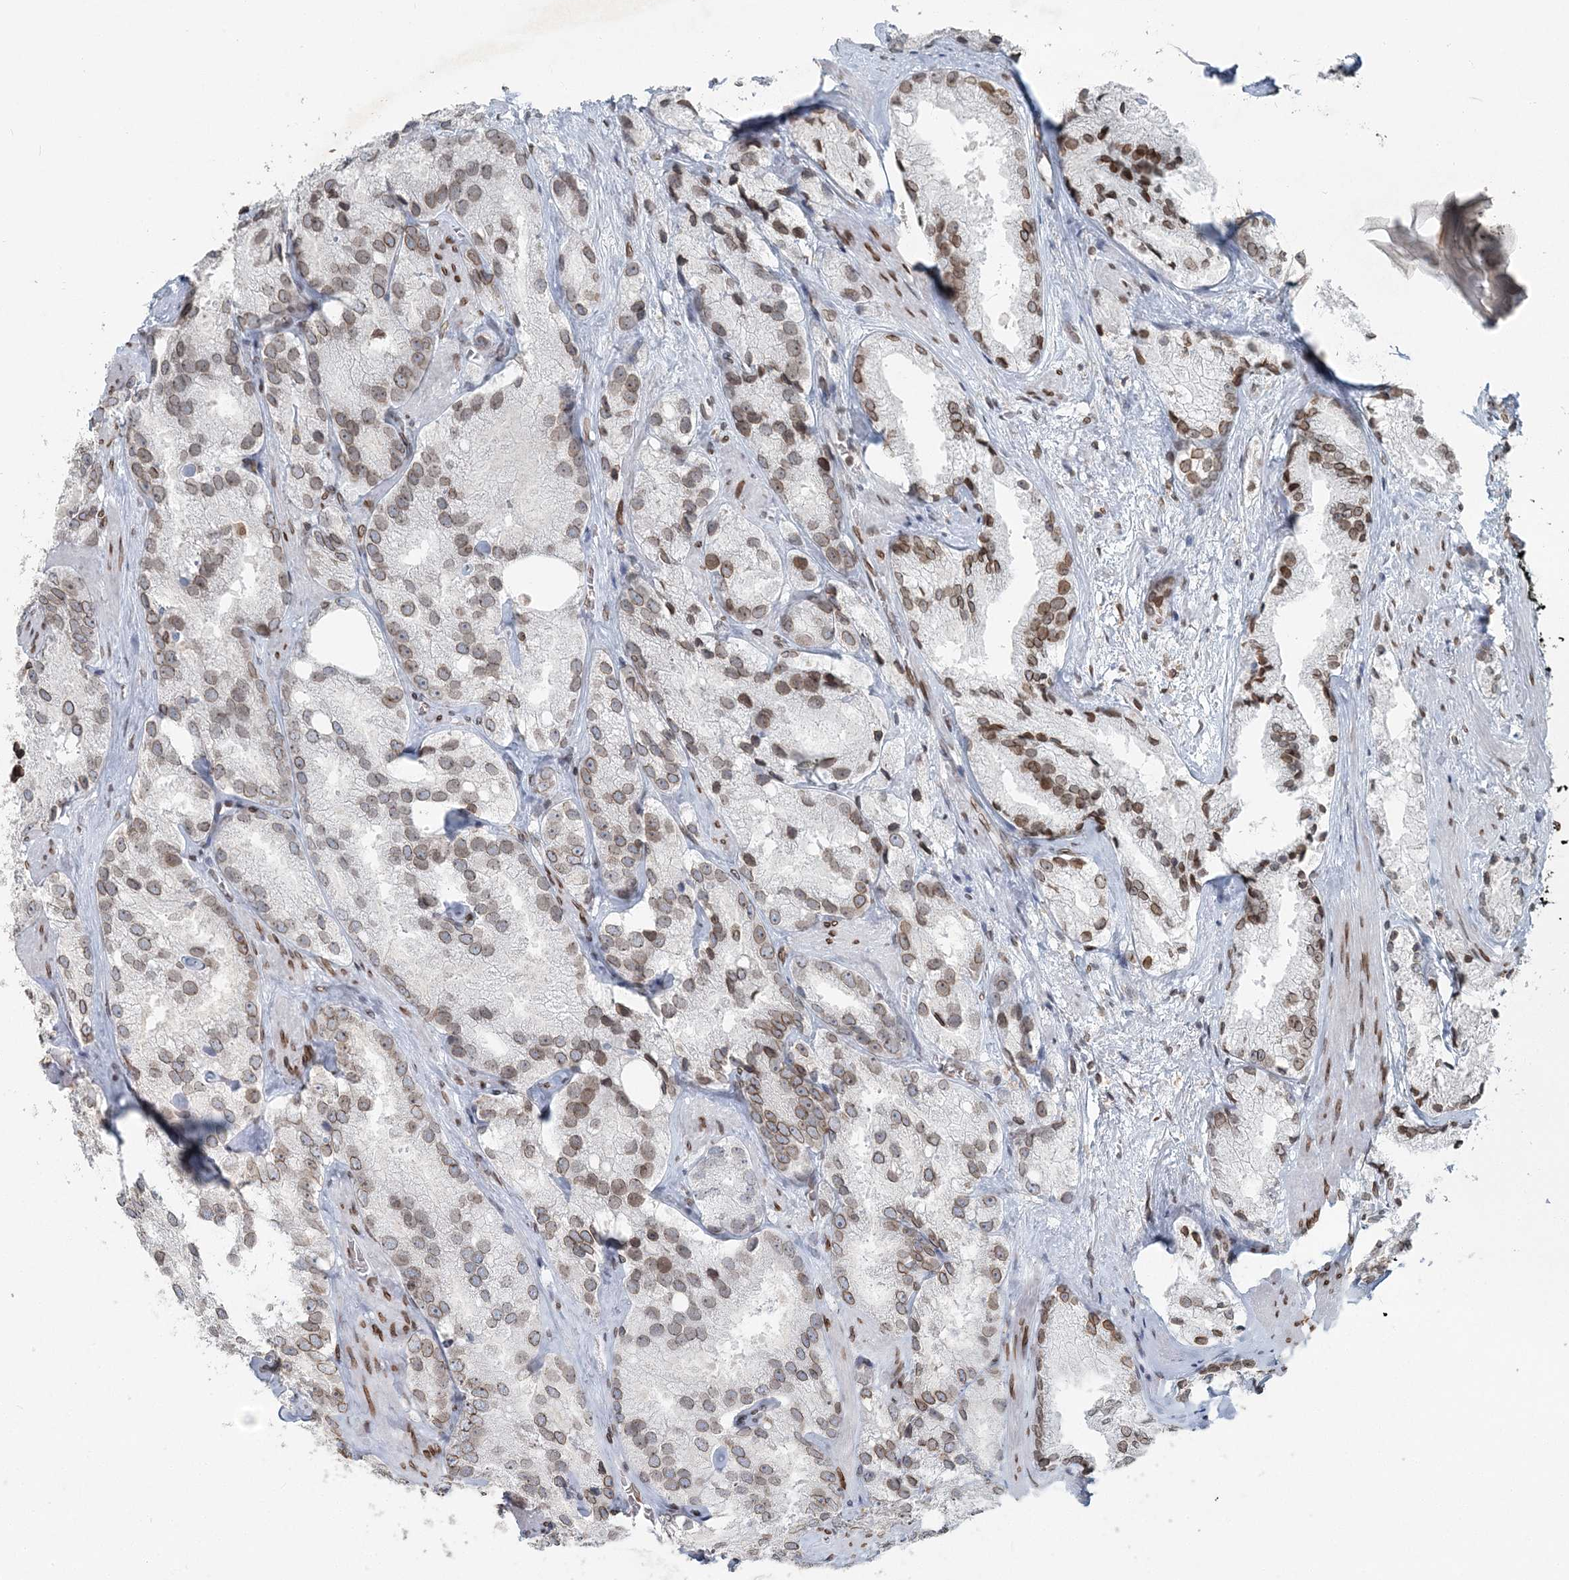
{"staining": {"intensity": "moderate", "quantity": ">75%", "location": "cytoplasmic/membranous,nuclear"}, "tissue": "prostate cancer", "cell_type": "Tumor cells", "image_type": "cancer", "snomed": [{"axis": "morphology", "description": "Adenocarcinoma, High grade"}, {"axis": "topography", "description": "Prostate"}], "caption": "Prostate cancer stained with immunohistochemistry exhibits moderate cytoplasmic/membranous and nuclear expression in about >75% of tumor cells. The staining is performed using DAB brown chromogen to label protein expression. The nuclei are counter-stained blue using hematoxylin.", "gene": "GJD4", "patient": {"sex": "male", "age": 66}}